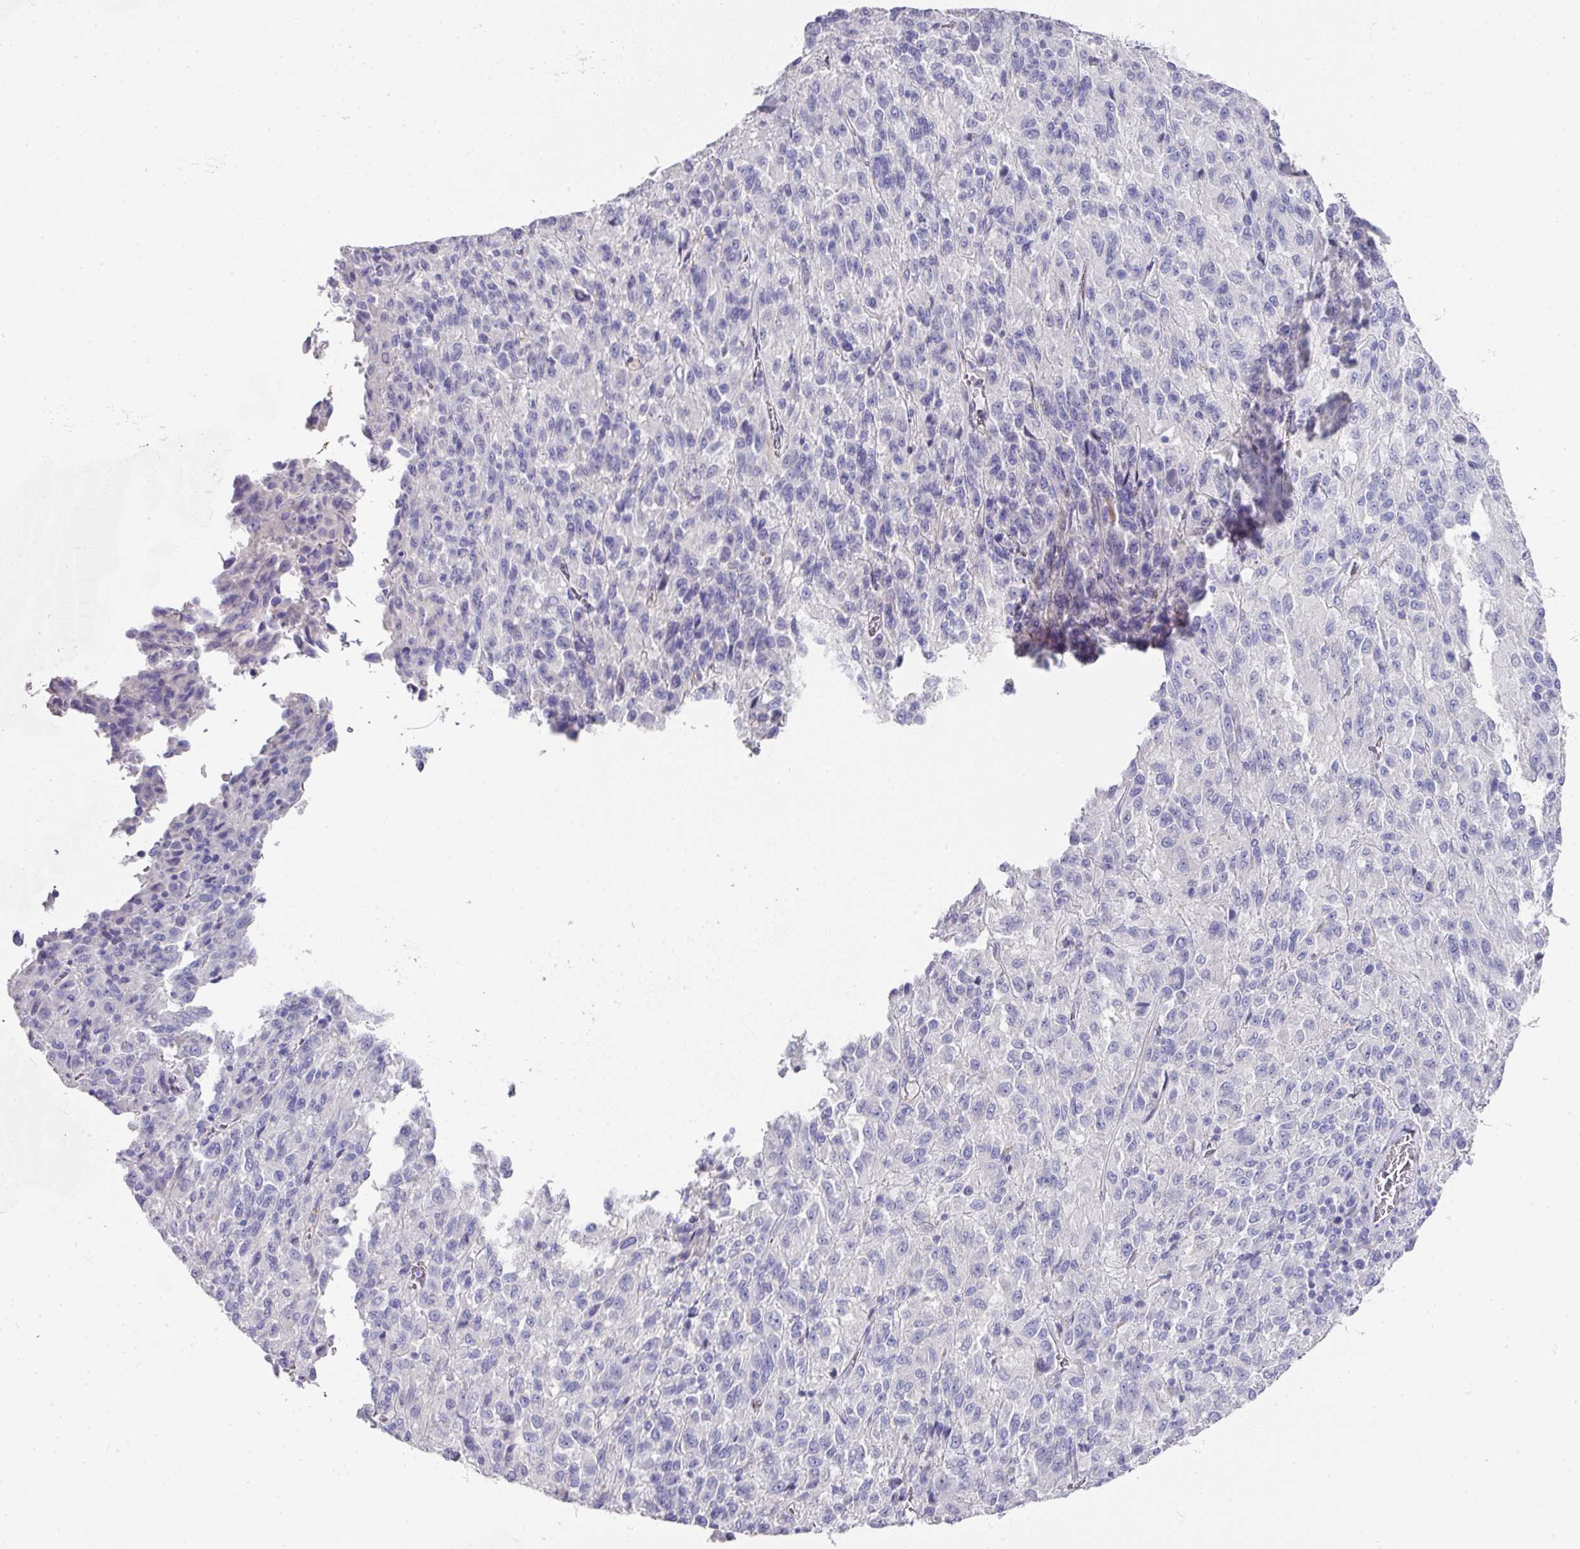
{"staining": {"intensity": "negative", "quantity": "none", "location": "none"}, "tissue": "melanoma", "cell_type": "Tumor cells", "image_type": "cancer", "snomed": [{"axis": "morphology", "description": "Malignant melanoma, Metastatic site"}, {"axis": "topography", "description": "Lung"}], "caption": "This is an immunohistochemistry (IHC) photomicrograph of human malignant melanoma (metastatic site). There is no staining in tumor cells.", "gene": "TARM1", "patient": {"sex": "male", "age": 64}}